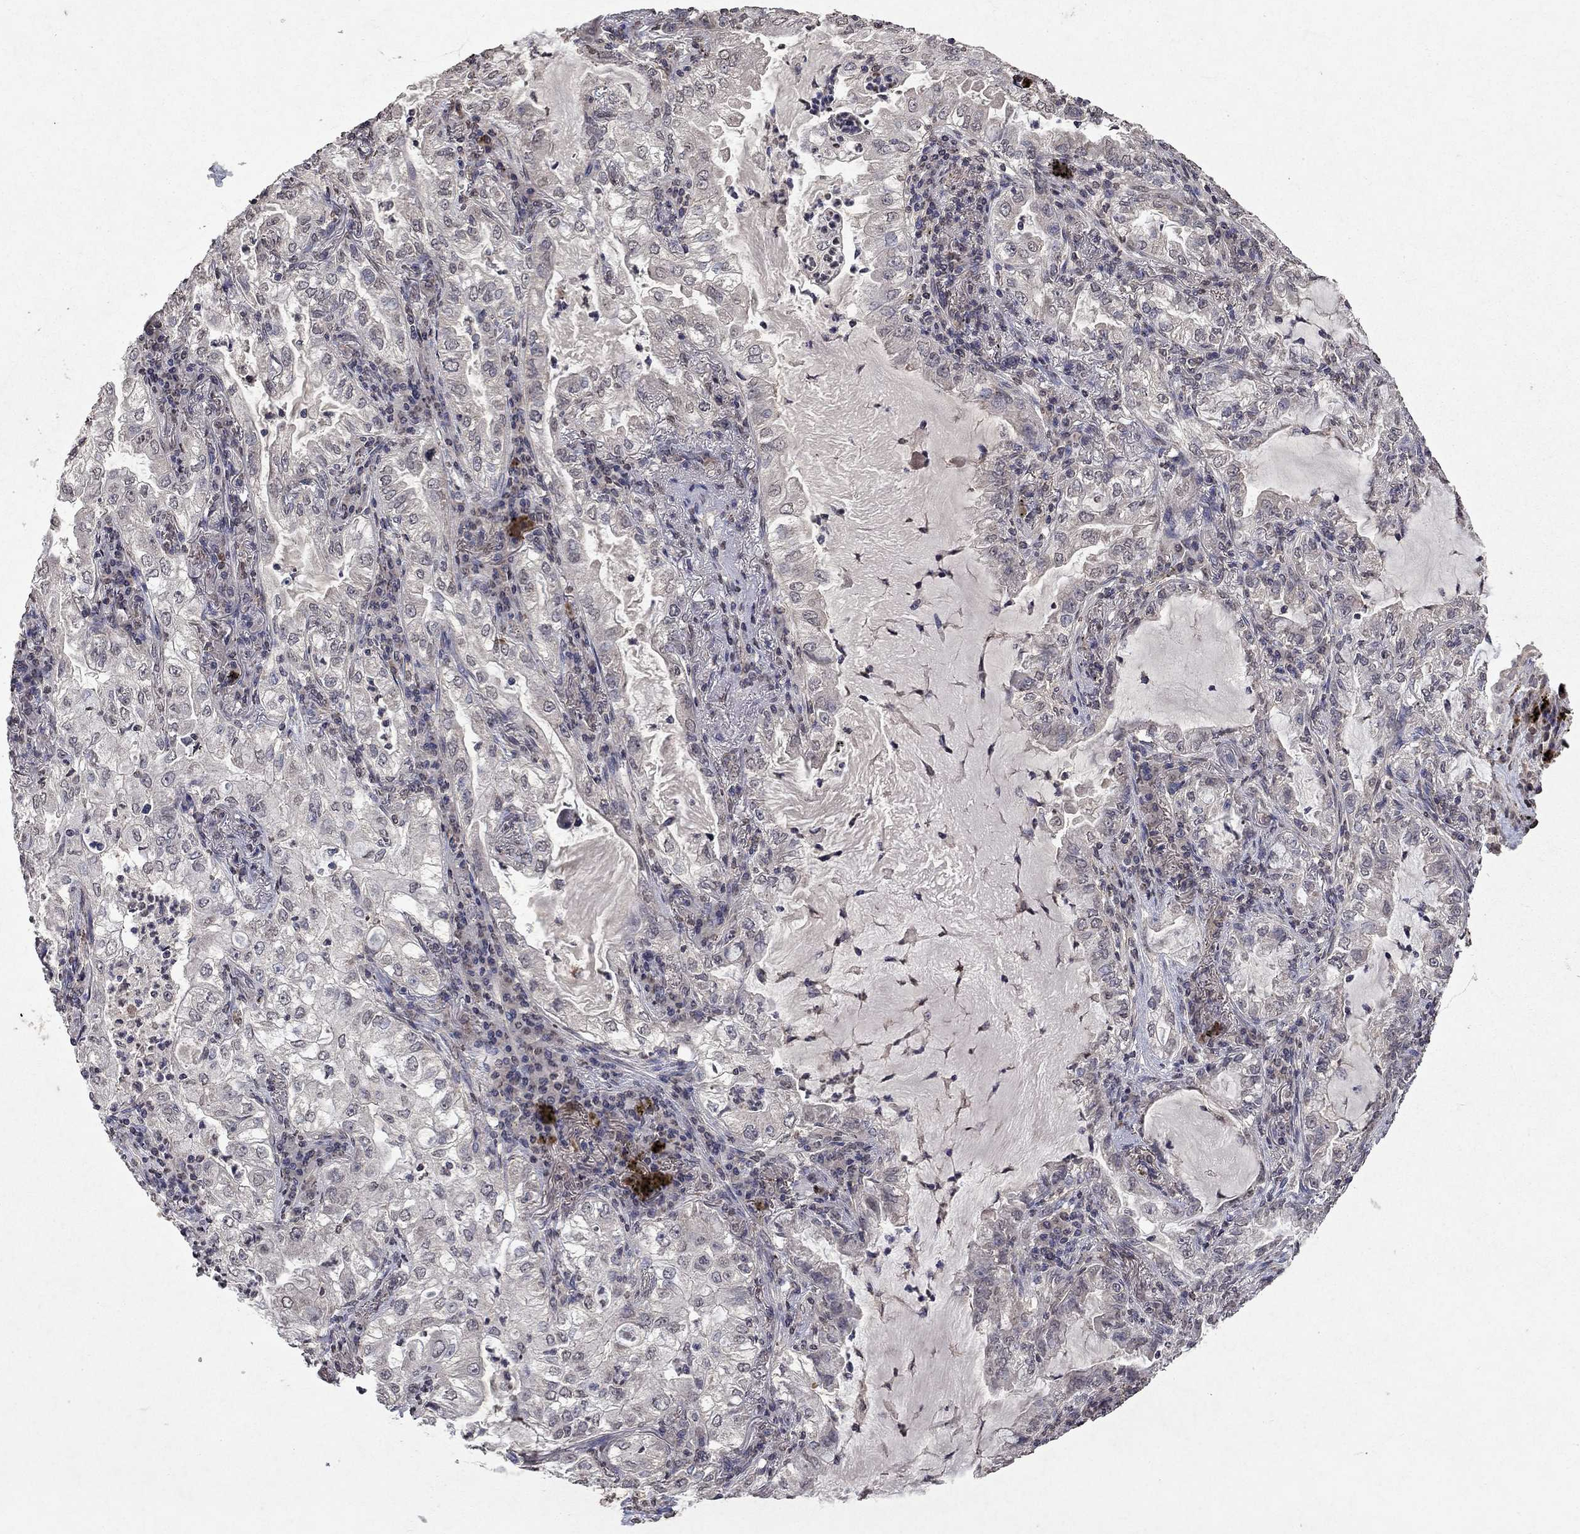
{"staining": {"intensity": "negative", "quantity": "none", "location": "none"}, "tissue": "lung cancer", "cell_type": "Tumor cells", "image_type": "cancer", "snomed": [{"axis": "morphology", "description": "Adenocarcinoma, NOS"}, {"axis": "topography", "description": "Lung"}], "caption": "Immunohistochemistry (IHC) image of lung cancer stained for a protein (brown), which exhibits no staining in tumor cells.", "gene": "TTC38", "patient": {"sex": "female", "age": 73}}